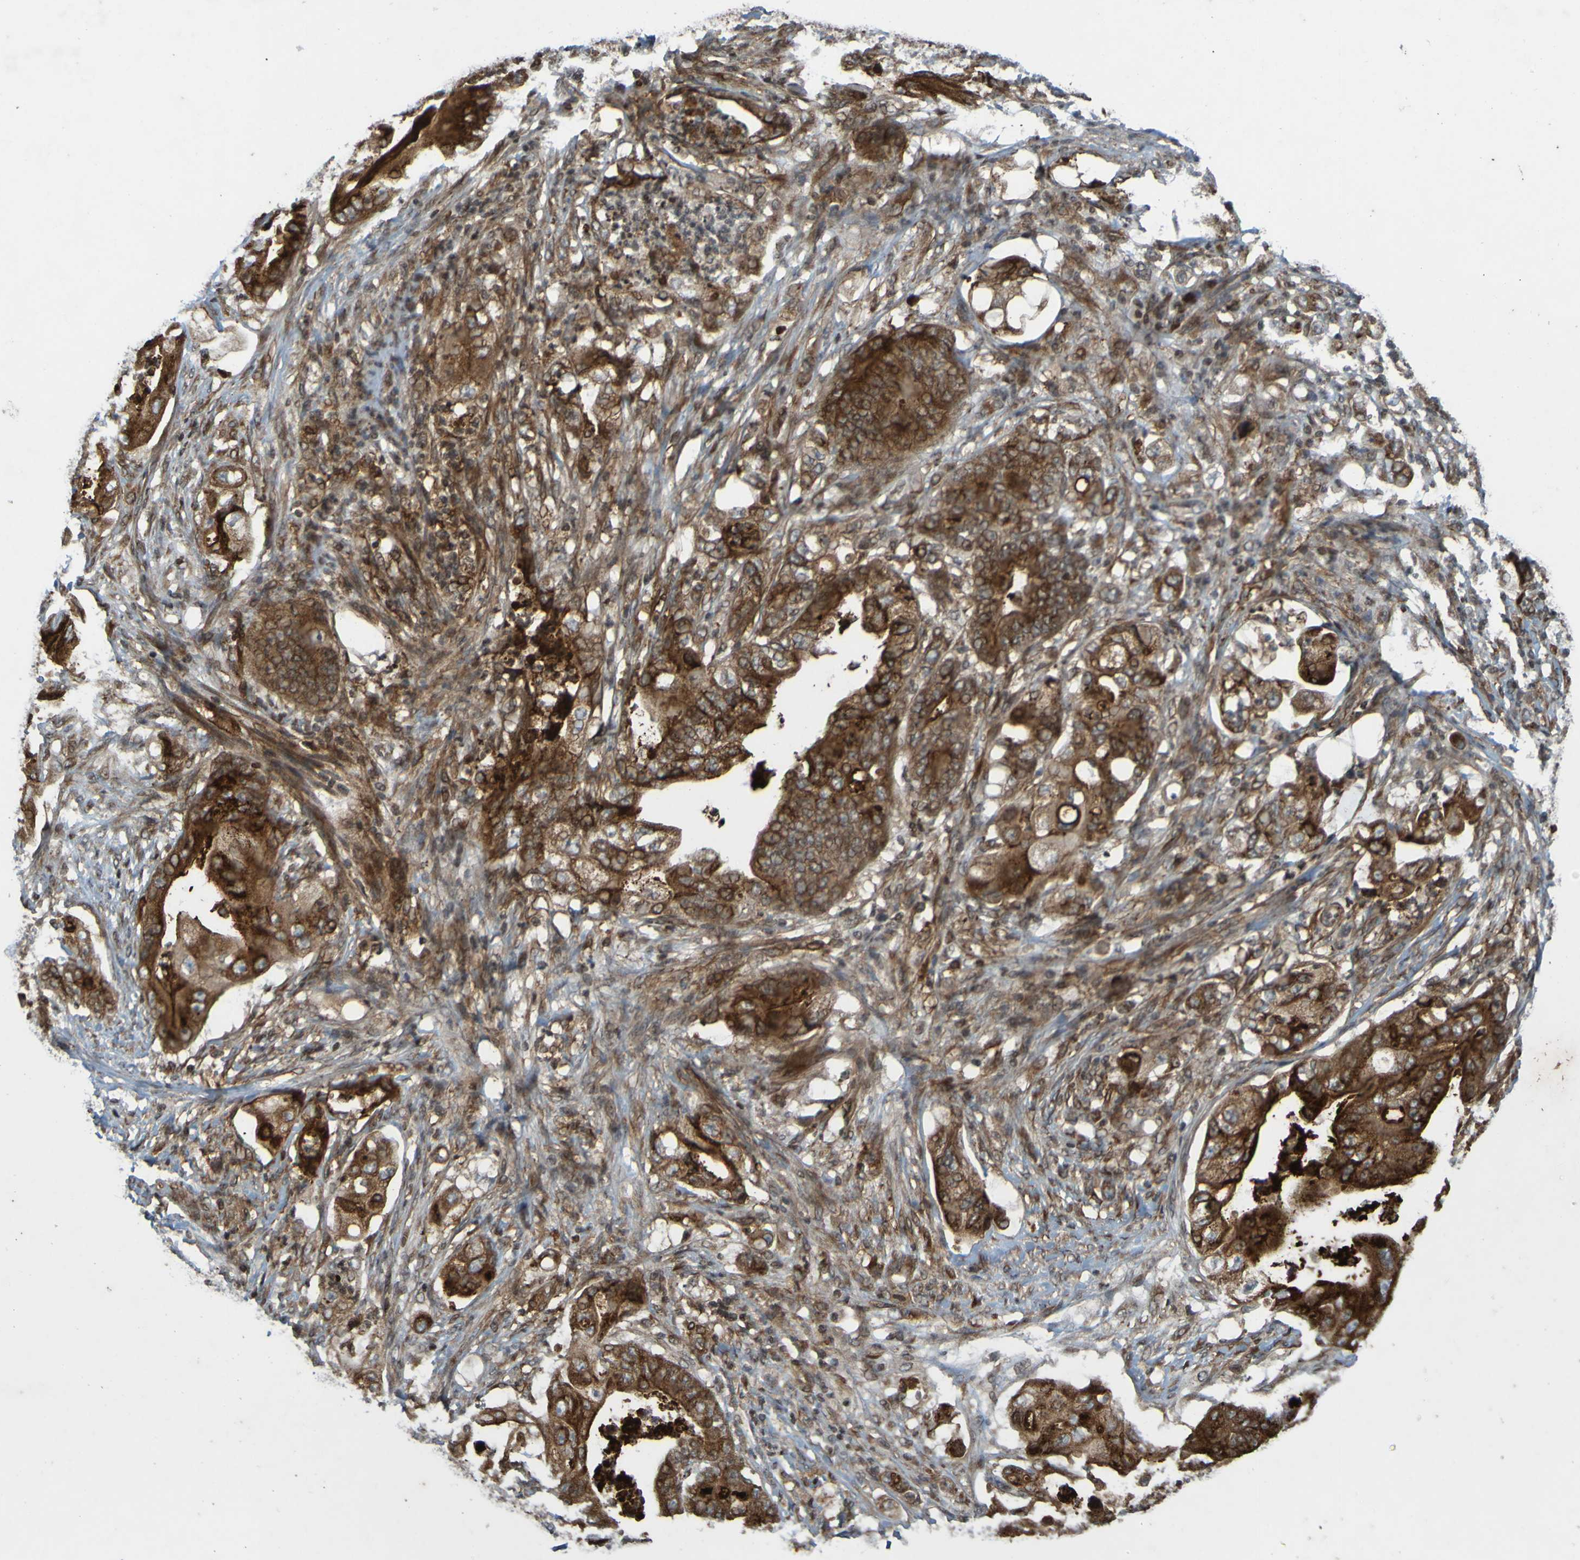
{"staining": {"intensity": "strong", "quantity": ">75%", "location": "cytoplasmic/membranous"}, "tissue": "stomach cancer", "cell_type": "Tumor cells", "image_type": "cancer", "snomed": [{"axis": "morphology", "description": "Adenocarcinoma, NOS"}, {"axis": "topography", "description": "Stomach"}], "caption": "Stomach cancer tissue shows strong cytoplasmic/membranous expression in approximately >75% of tumor cells", "gene": "GUCY1A1", "patient": {"sex": "female", "age": 73}}